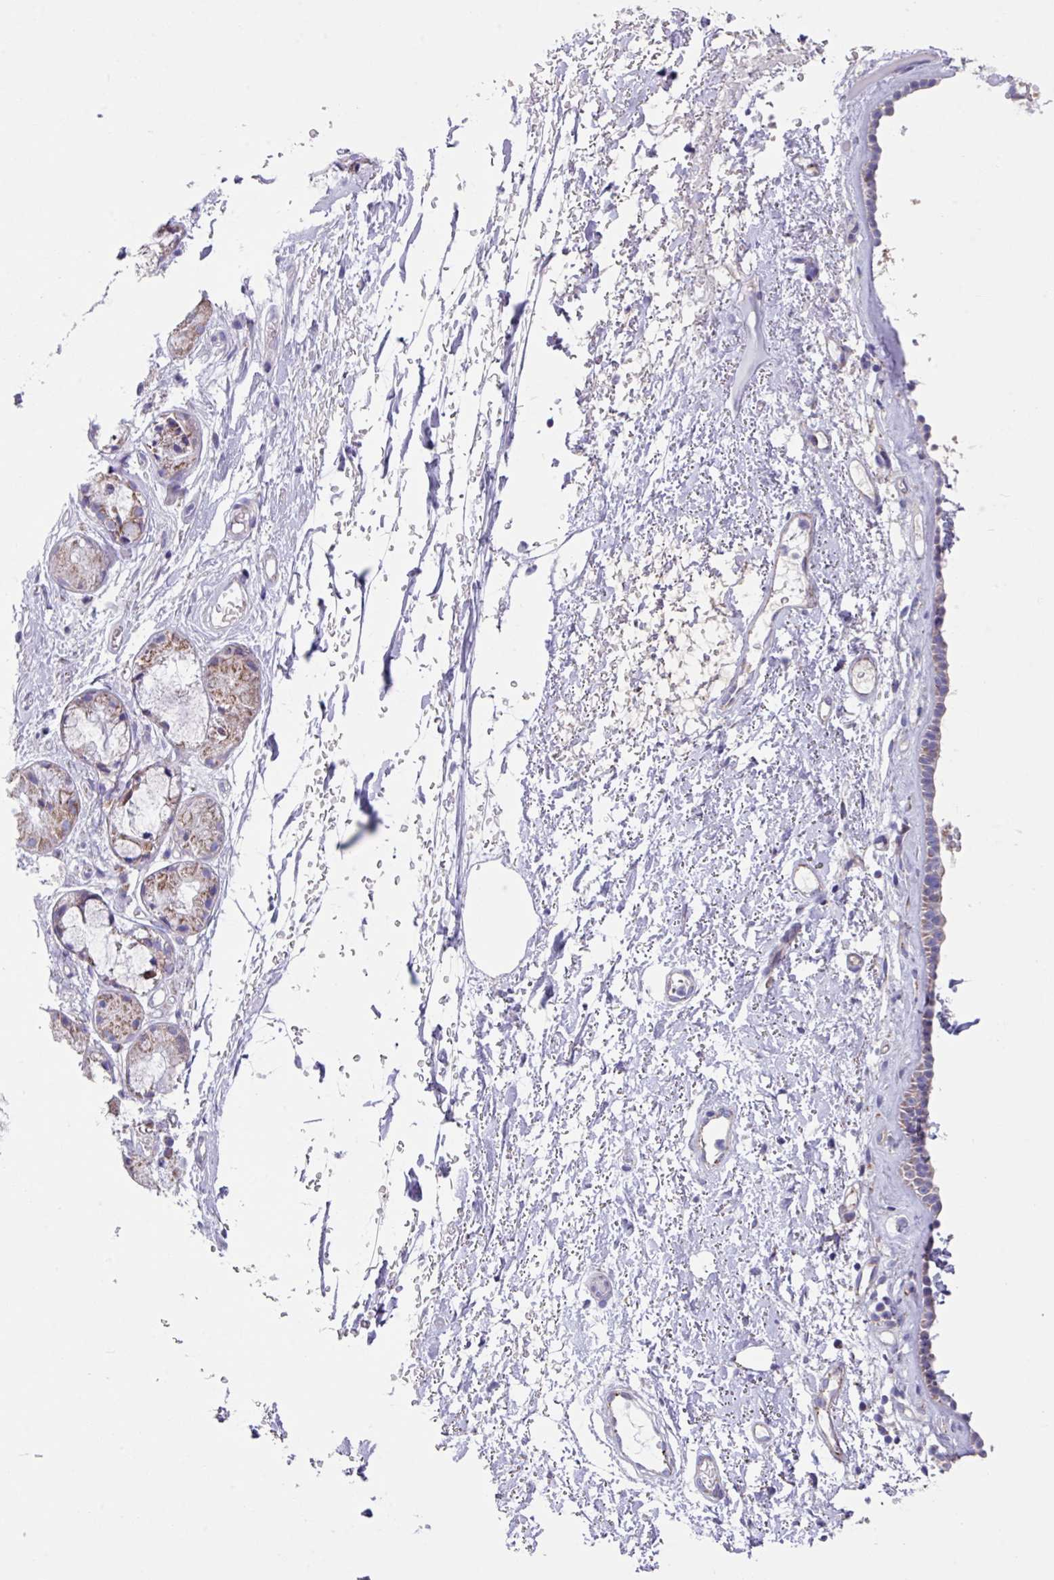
{"staining": {"intensity": "moderate", "quantity": "25%-75%", "location": "cytoplasmic/membranous"}, "tissue": "nasopharynx", "cell_type": "Respiratory epithelial cells", "image_type": "normal", "snomed": [{"axis": "morphology", "description": "Normal tissue, NOS"}, {"axis": "topography", "description": "Cartilage tissue"}, {"axis": "topography", "description": "Nasopharynx"}], "caption": "Nasopharynx stained with a brown dye exhibits moderate cytoplasmic/membranous positive positivity in approximately 25%-75% of respiratory epithelial cells.", "gene": "OTULIN", "patient": {"sex": "male", "age": 56}}